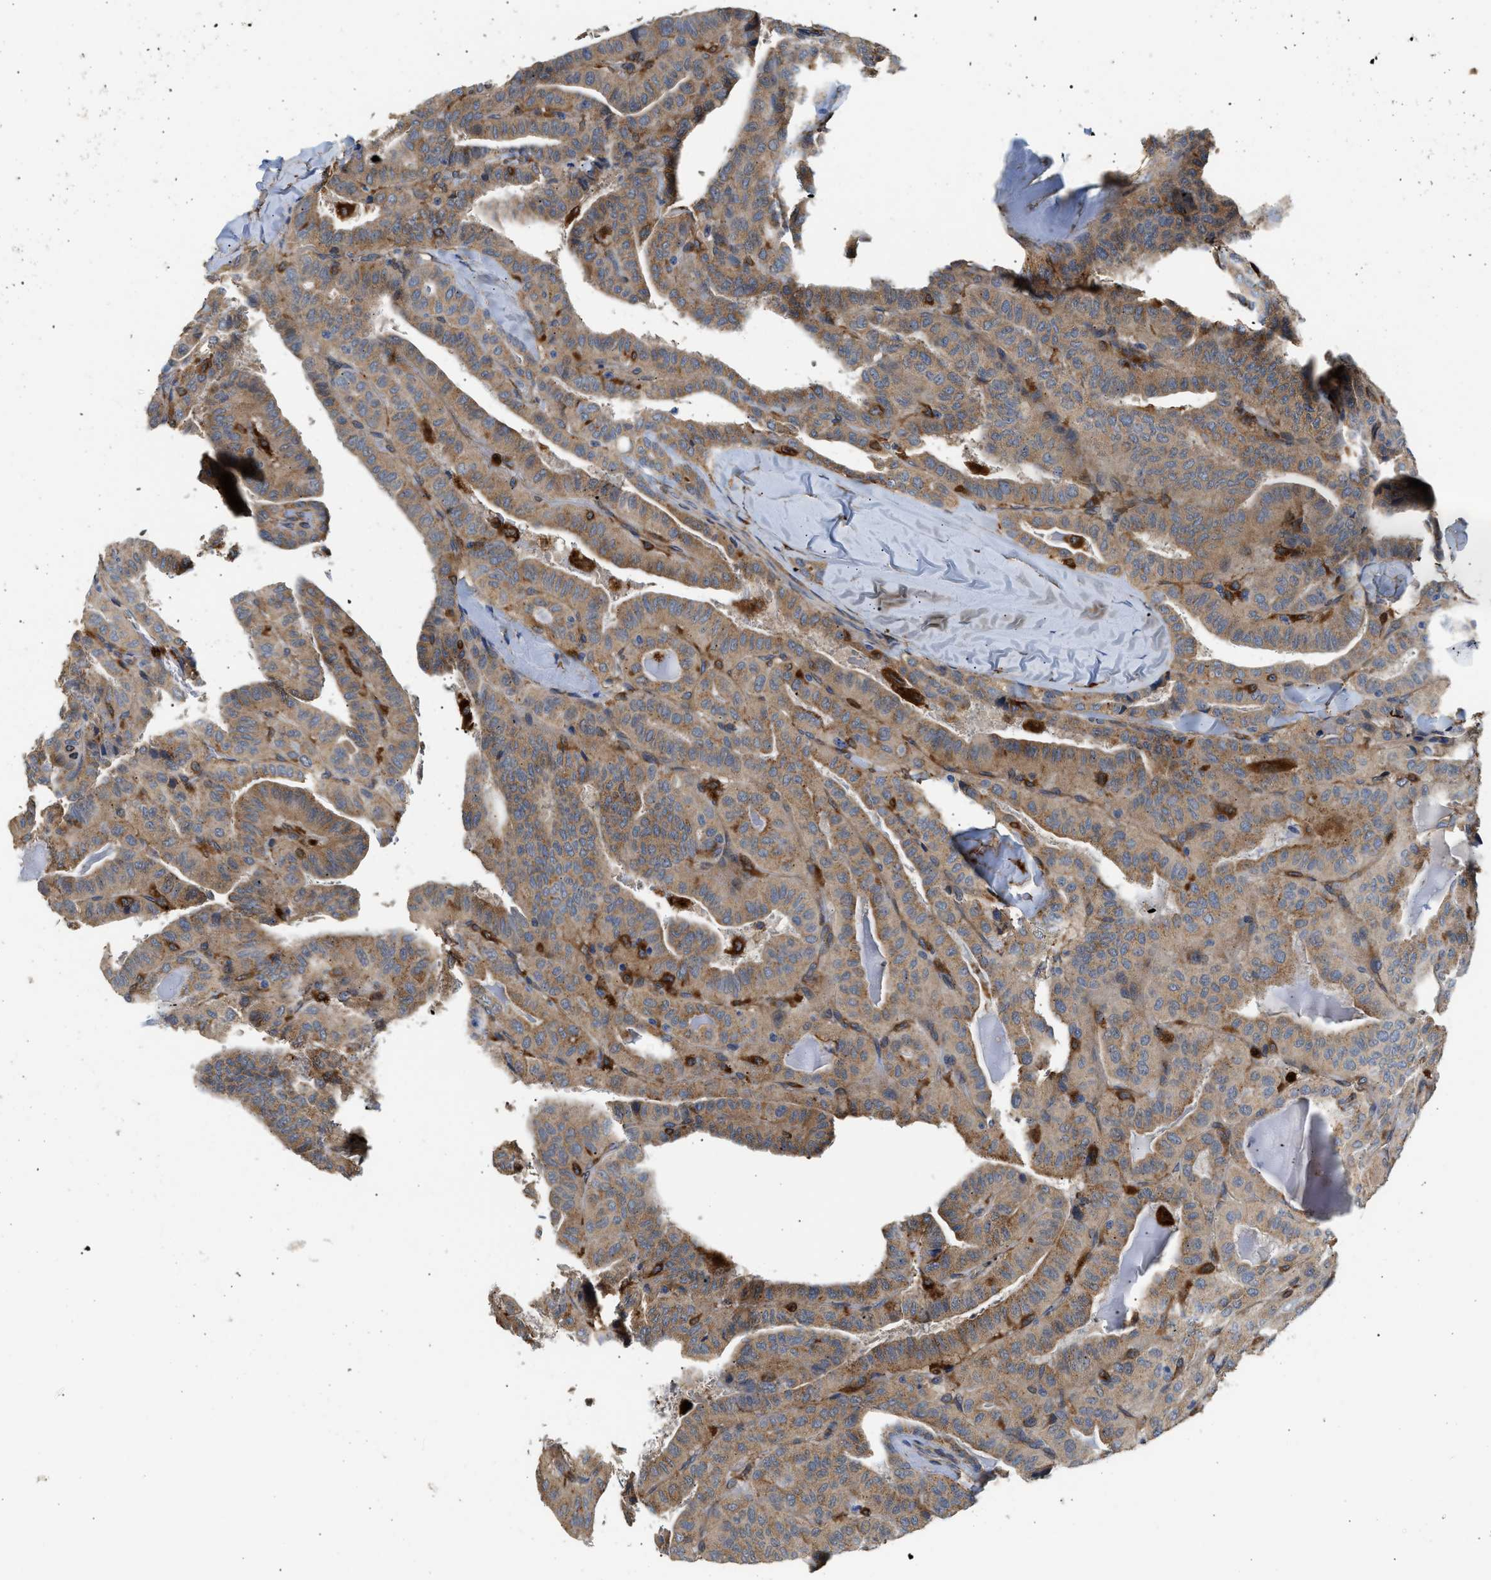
{"staining": {"intensity": "moderate", "quantity": ">75%", "location": "cytoplasmic/membranous"}, "tissue": "thyroid cancer", "cell_type": "Tumor cells", "image_type": "cancer", "snomed": [{"axis": "morphology", "description": "Papillary adenocarcinoma, NOS"}, {"axis": "topography", "description": "Thyroid gland"}], "caption": "Moderate cytoplasmic/membranous protein positivity is present in about >75% of tumor cells in thyroid cancer (papillary adenocarcinoma).", "gene": "RAB31", "patient": {"sex": "male", "age": 77}}